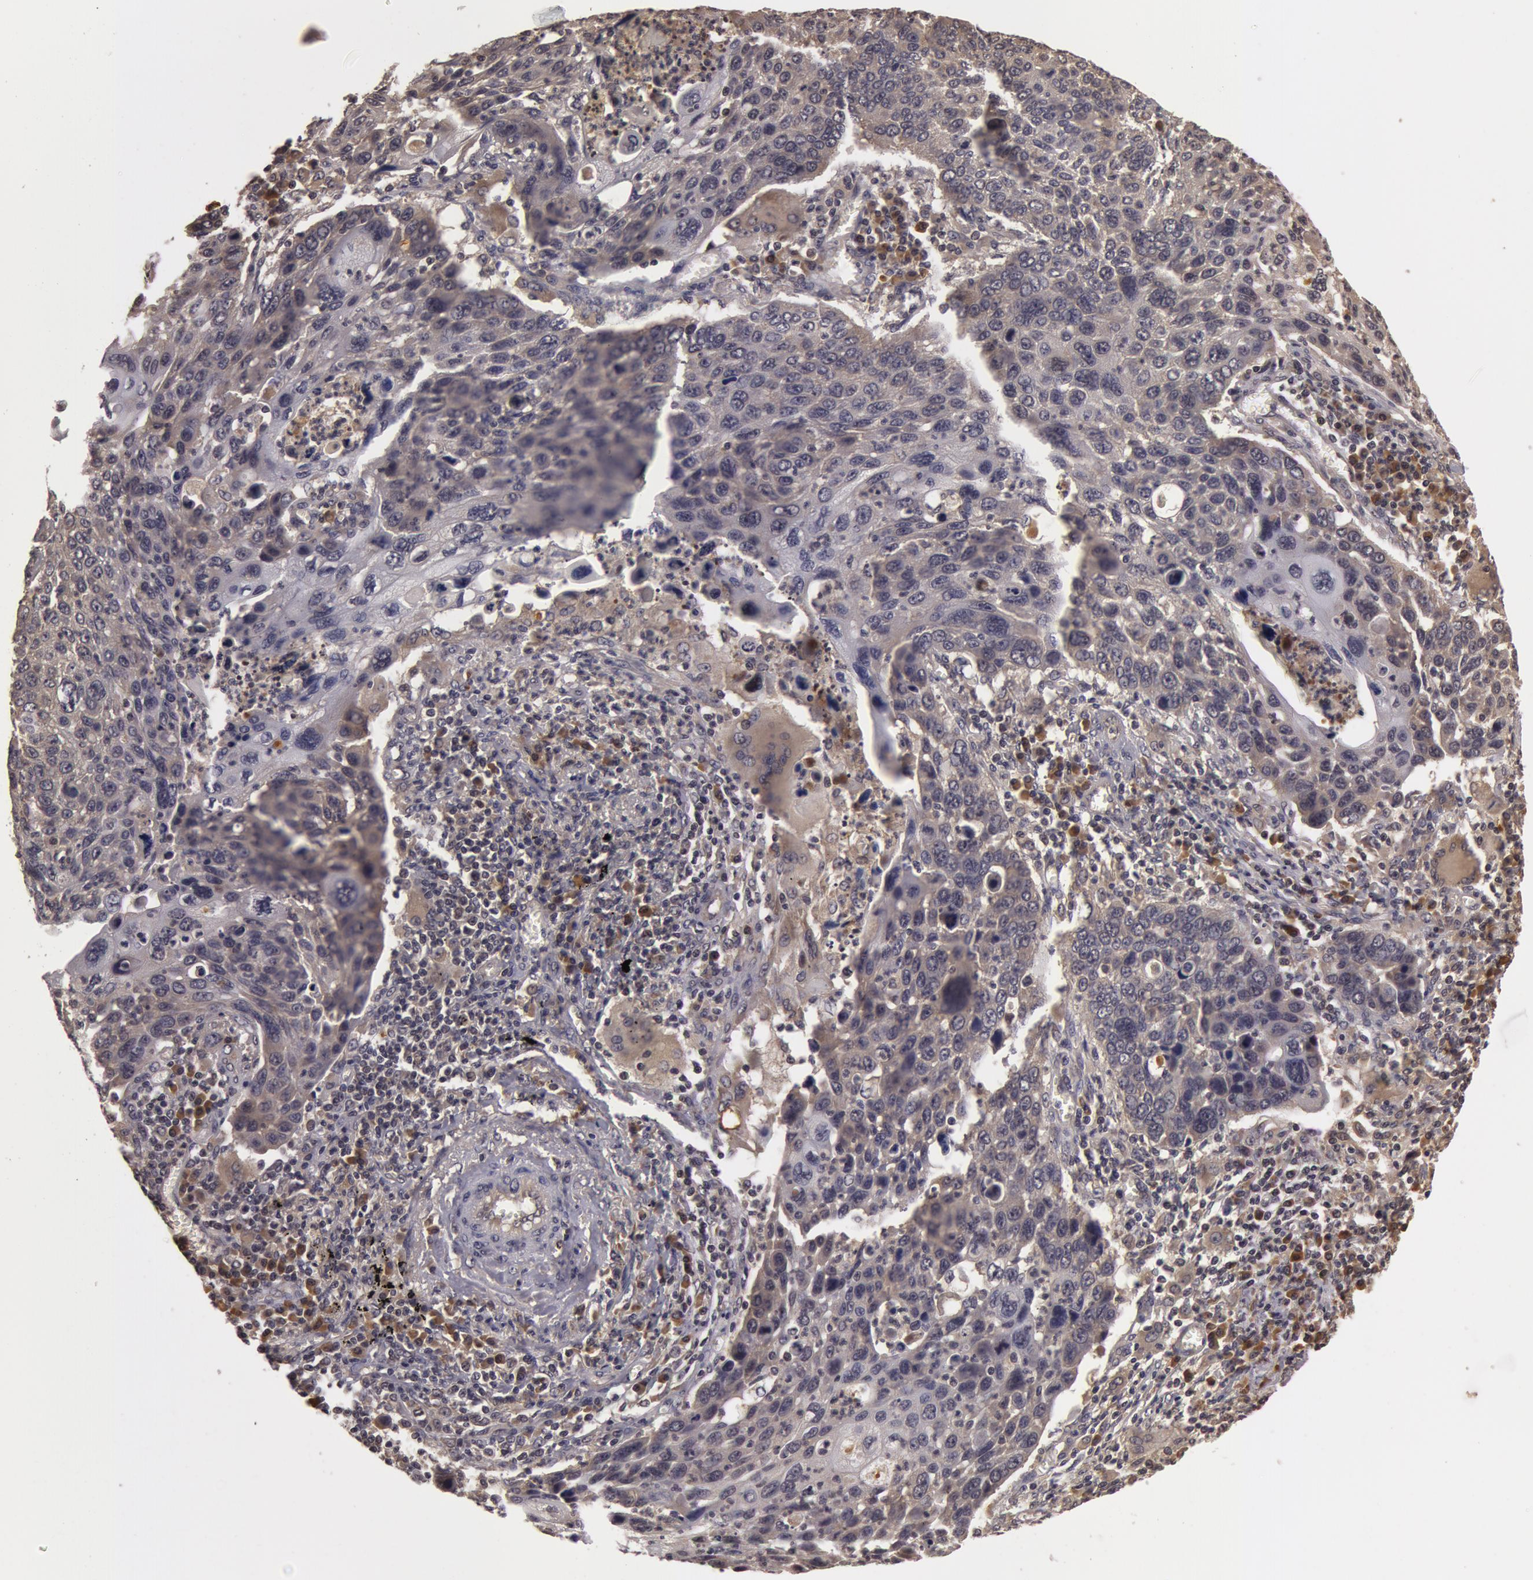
{"staining": {"intensity": "weak", "quantity": ">75%", "location": "cytoplasmic/membranous"}, "tissue": "lung cancer", "cell_type": "Tumor cells", "image_type": "cancer", "snomed": [{"axis": "morphology", "description": "Squamous cell carcinoma, NOS"}, {"axis": "topography", "description": "Lung"}], "caption": "Immunohistochemistry (IHC) histopathology image of human lung cancer (squamous cell carcinoma) stained for a protein (brown), which reveals low levels of weak cytoplasmic/membranous expression in approximately >75% of tumor cells.", "gene": "BCHE", "patient": {"sex": "male", "age": 68}}